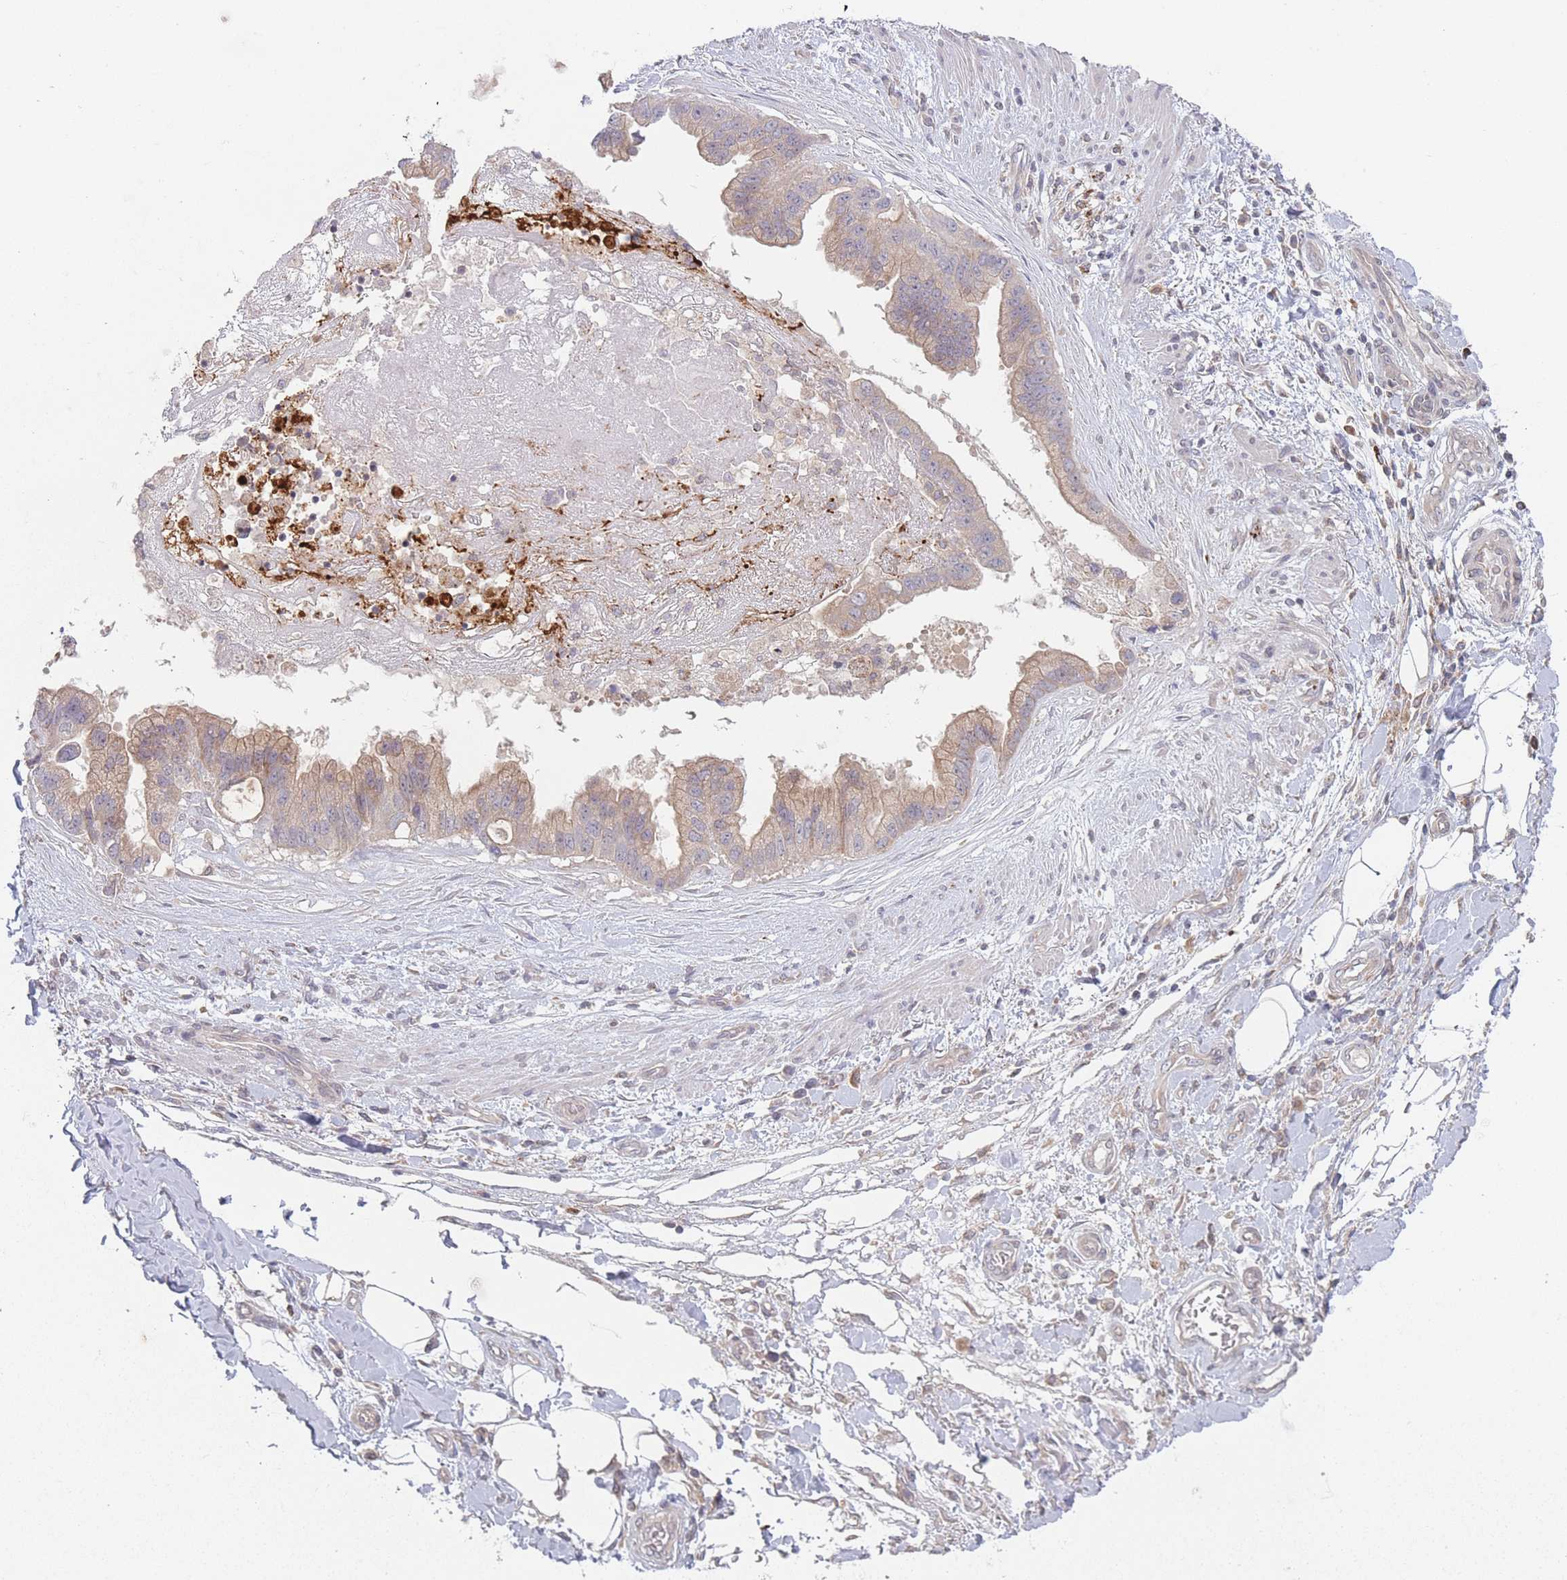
{"staining": {"intensity": "weak", "quantity": "25%-75%", "location": "cytoplasmic/membranous"}, "tissue": "stomach cancer", "cell_type": "Tumor cells", "image_type": "cancer", "snomed": [{"axis": "morphology", "description": "Adenocarcinoma, NOS"}, {"axis": "topography", "description": "Stomach"}], "caption": "An immunohistochemistry (IHC) histopathology image of neoplastic tissue is shown. Protein staining in brown labels weak cytoplasmic/membranous positivity in stomach cancer within tumor cells.", "gene": "PPM1A", "patient": {"sex": "male", "age": 62}}